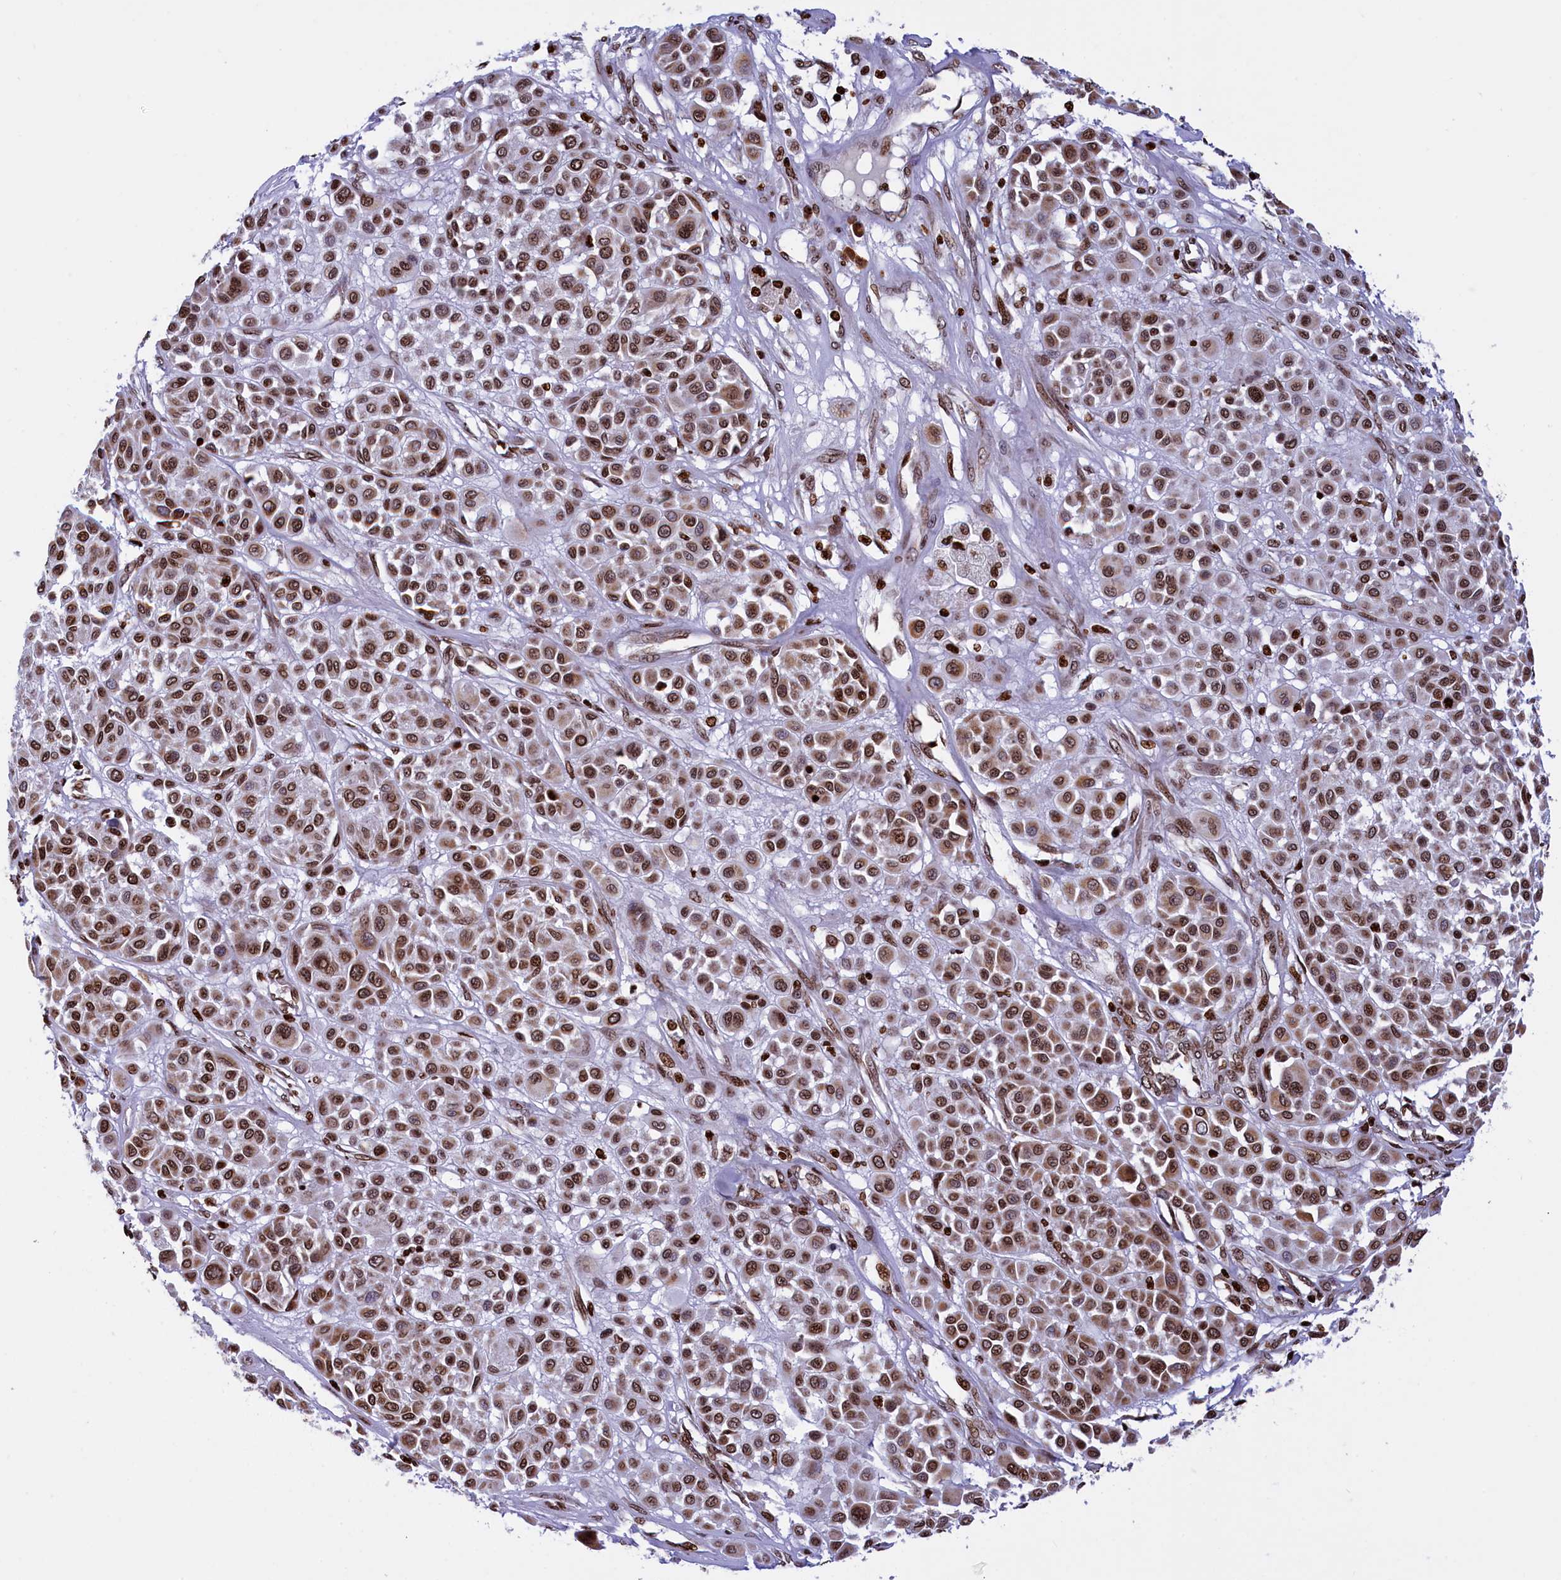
{"staining": {"intensity": "moderate", "quantity": ">75%", "location": "nuclear"}, "tissue": "melanoma", "cell_type": "Tumor cells", "image_type": "cancer", "snomed": [{"axis": "morphology", "description": "Malignant melanoma, Metastatic site"}, {"axis": "topography", "description": "Soft tissue"}], "caption": "DAB (3,3'-diaminobenzidine) immunohistochemical staining of human melanoma displays moderate nuclear protein staining in about >75% of tumor cells.", "gene": "TIMM29", "patient": {"sex": "male", "age": 41}}